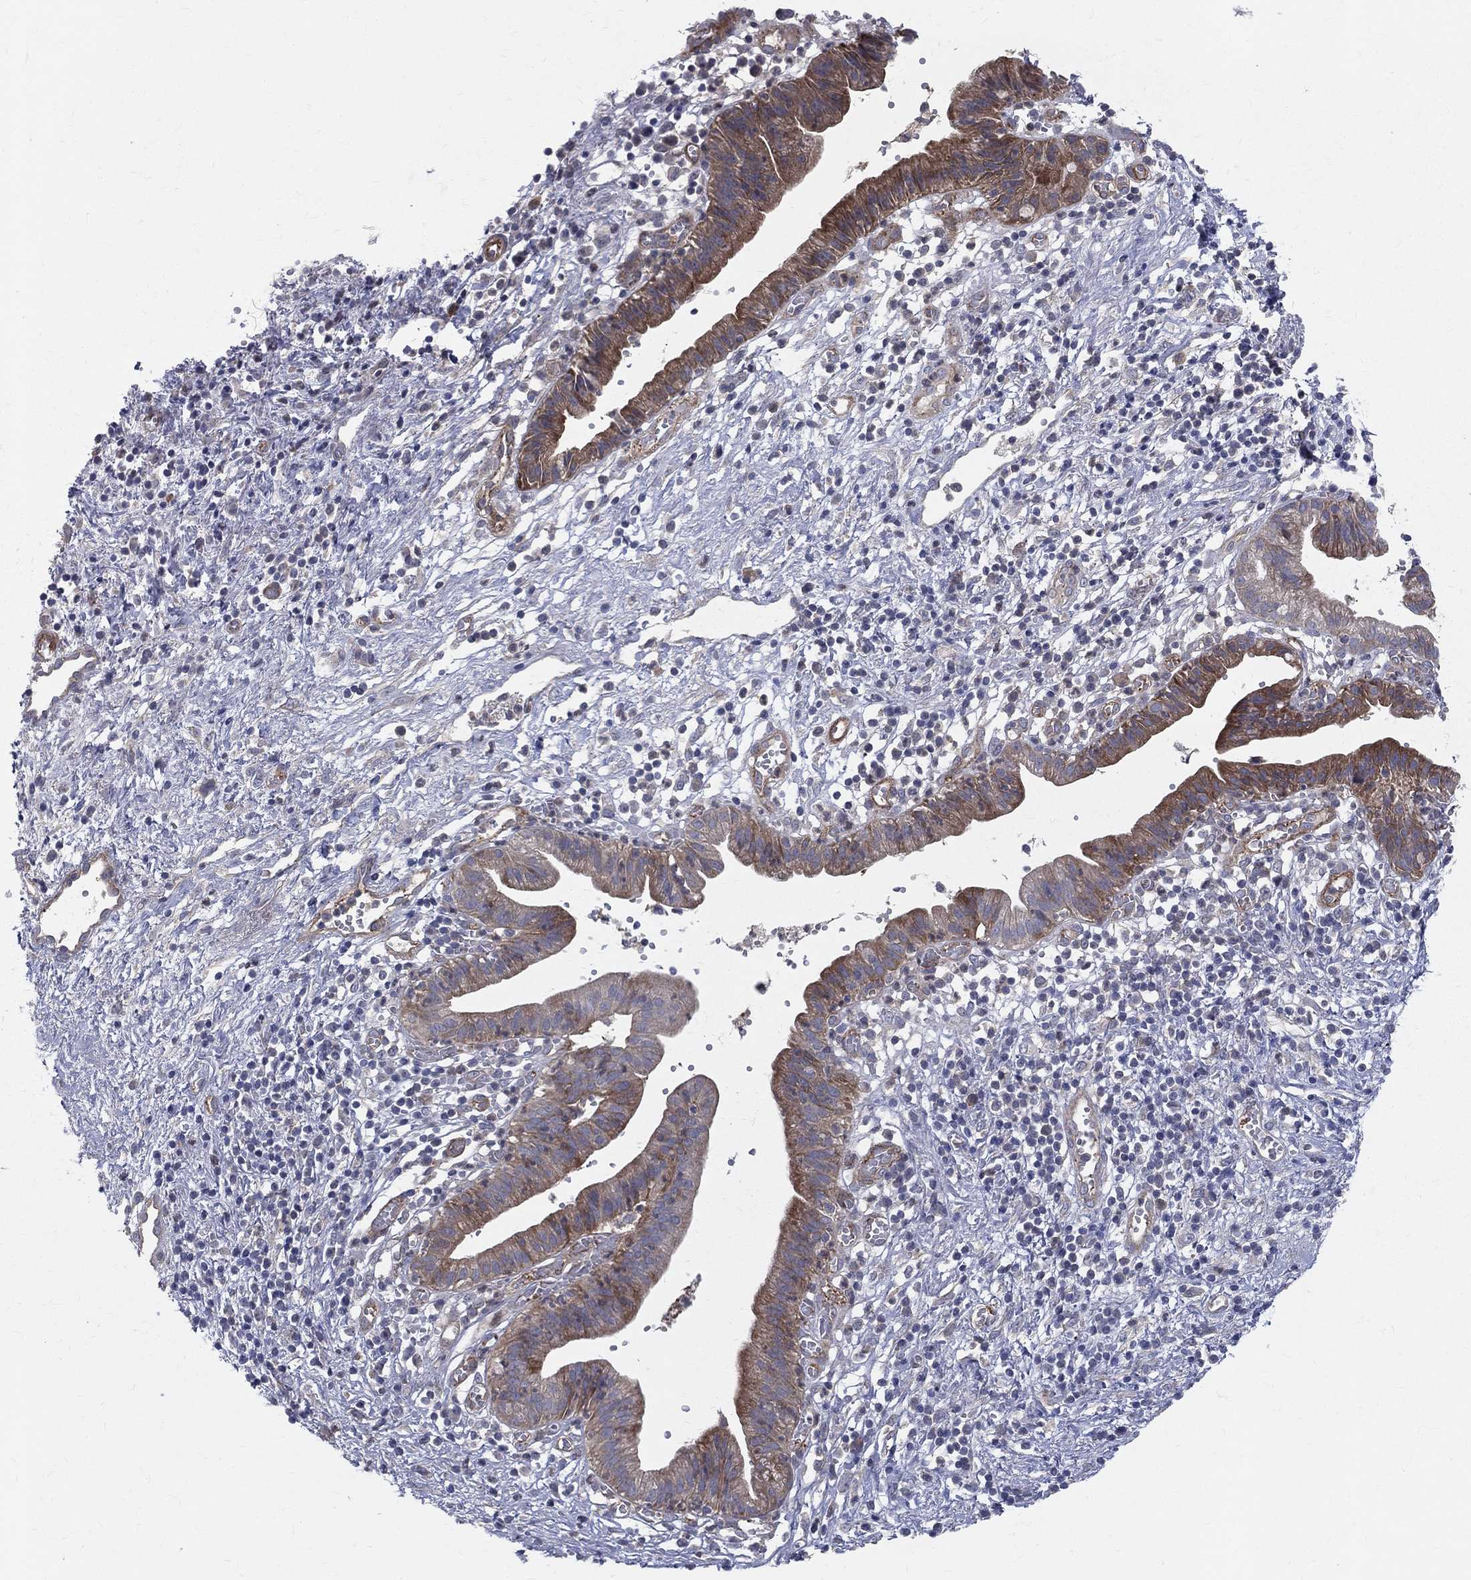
{"staining": {"intensity": "strong", "quantity": "25%-75%", "location": "cytoplasmic/membranous"}, "tissue": "pancreatic cancer", "cell_type": "Tumor cells", "image_type": "cancer", "snomed": [{"axis": "morphology", "description": "Adenocarcinoma, NOS"}, {"axis": "topography", "description": "Pancreas"}], "caption": "Immunohistochemical staining of pancreatic cancer (adenocarcinoma) shows high levels of strong cytoplasmic/membranous expression in approximately 25%-75% of tumor cells. Nuclei are stained in blue.", "gene": "POMZP3", "patient": {"sex": "female", "age": 73}}